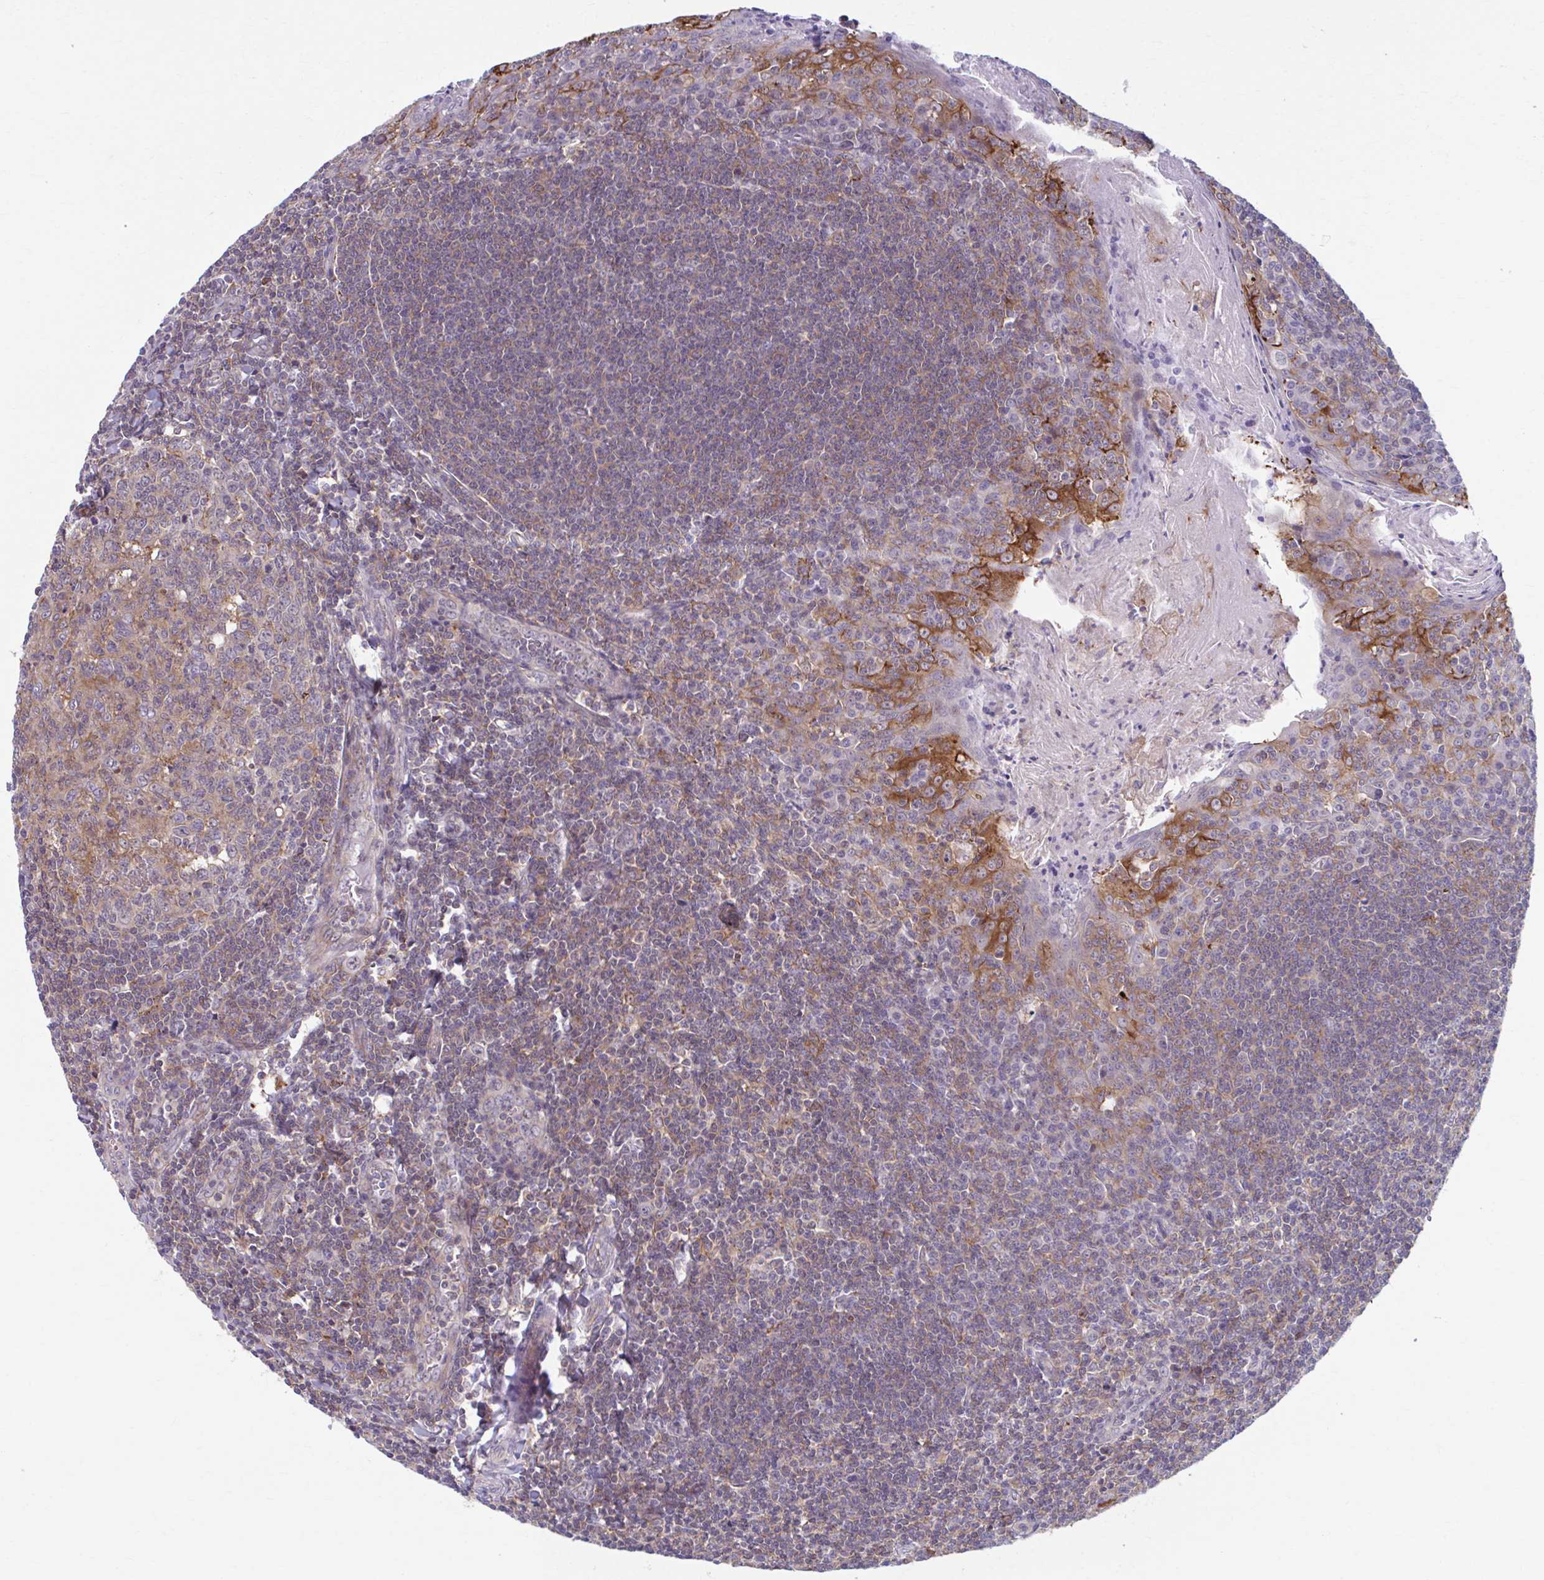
{"staining": {"intensity": "weak", "quantity": "25%-75%", "location": "cytoplasmic/membranous"}, "tissue": "tonsil", "cell_type": "Germinal center cells", "image_type": "normal", "snomed": [{"axis": "morphology", "description": "Normal tissue, NOS"}, {"axis": "topography", "description": "Tonsil"}], "caption": "Immunohistochemical staining of unremarkable human tonsil displays 25%-75% levels of weak cytoplasmic/membranous protein positivity in approximately 25%-75% of germinal center cells. (Stains: DAB (3,3'-diaminobenzidine) in brown, nuclei in blue, Microscopy: brightfield microscopy at high magnification).", "gene": "ADAT3", "patient": {"sex": "male", "age": 27}}